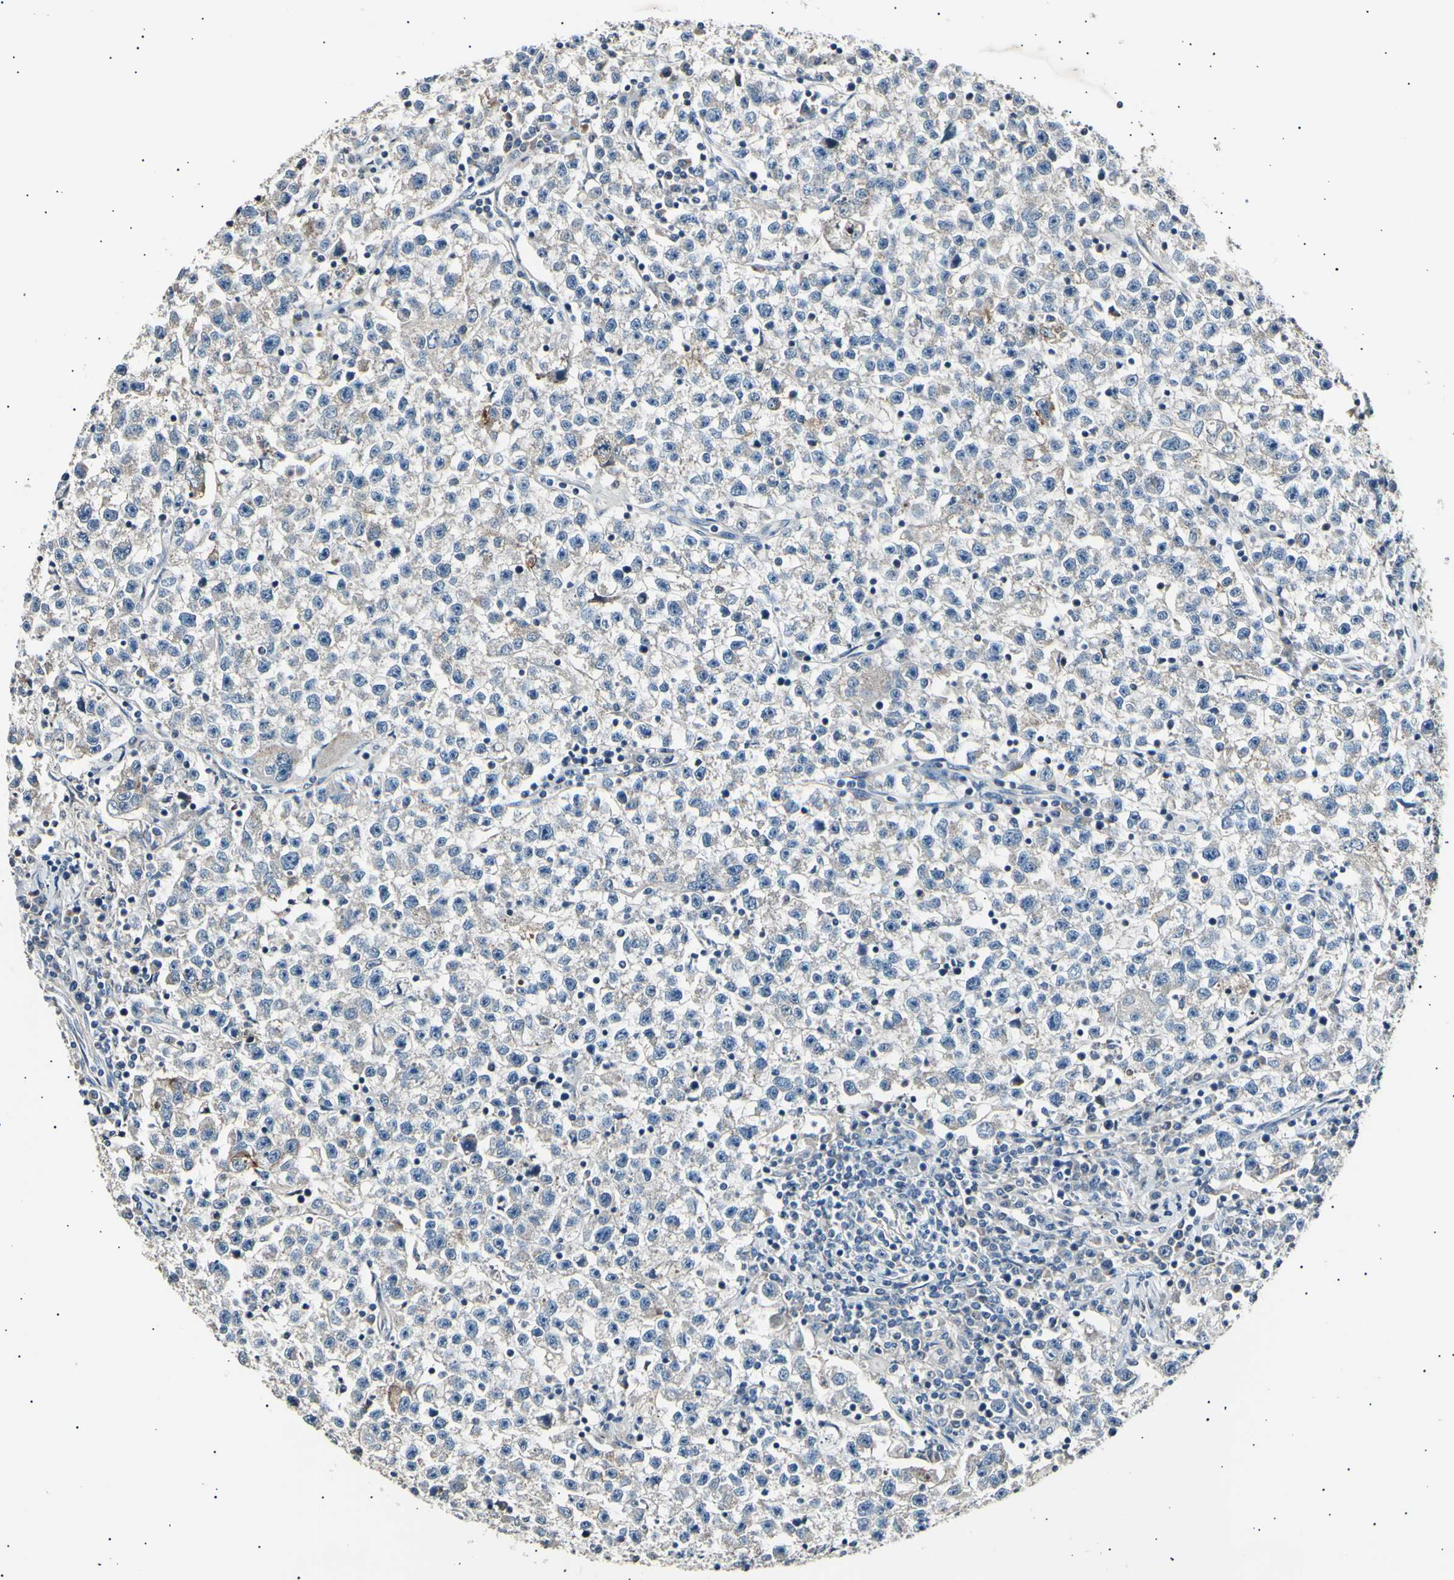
{"staining": {"intensity": "weak", "quantity": ">75%", "location": "cytoplasmic/membranous"}, "tissue": "testis cancer", "cell_type": "Tumor cells", "image_type": "cancer", "snomed": [{"axis": "morphology", "description": "Seminoma, NOS"}, {"axis": "topography", "description": "Testis"}], "caption": "This micrograph demonstrates testis cancer stained with IHC to label a protein in brown. The cytoplasmic/membranous of tumor cells show weak positivity for the protein. Nuclei are counter-stained blue.", "gene": "ITGA6", "patient": {"sex": "male", "age": 22}}